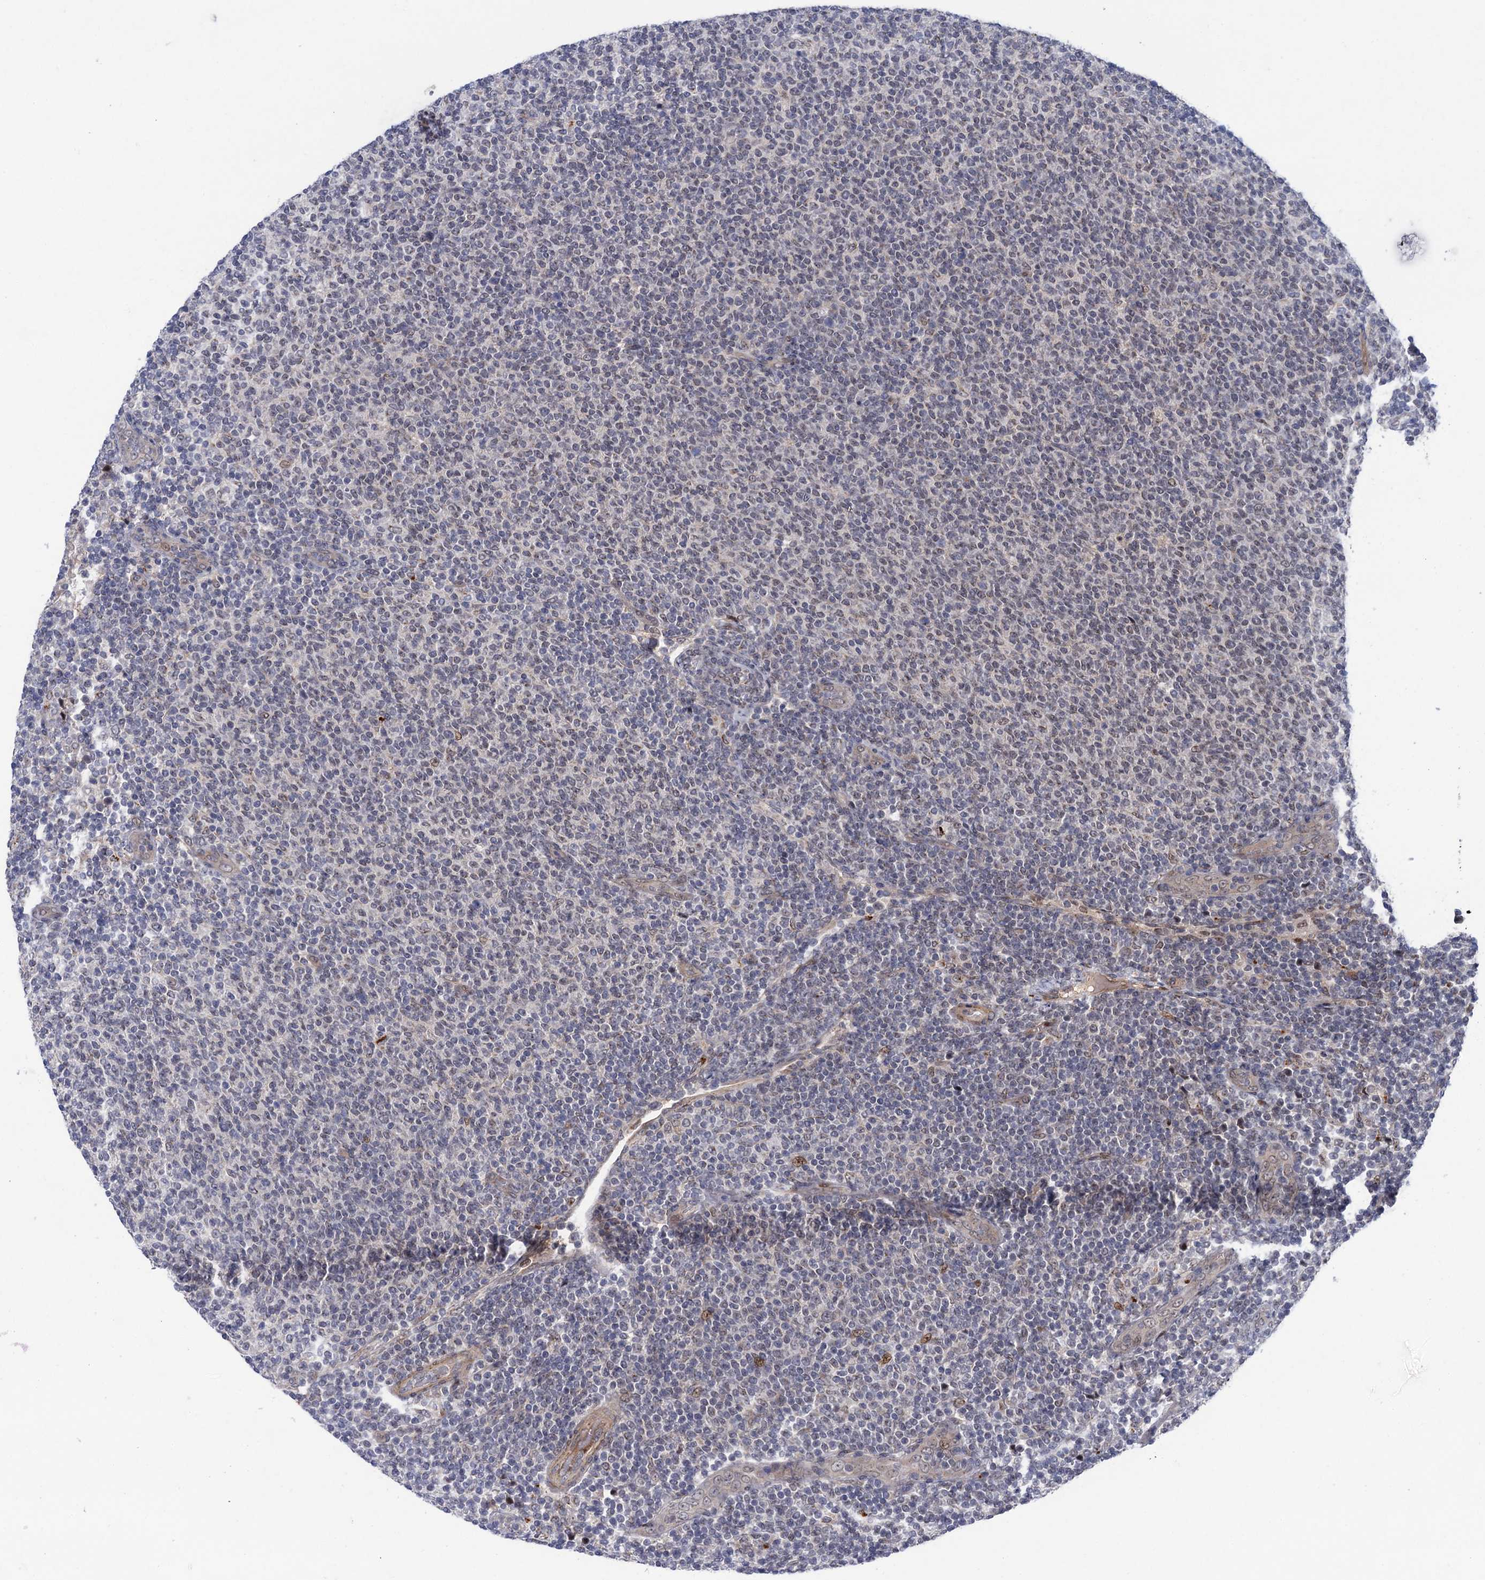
{"staining": {"intensity": "negative", "quantity": "none", "location": "none"}, "tissue": "lymphoma", "cell_type": "Tumor cells", "image_type": "cancer", "snomed": [{"axis": "morphology", "description": "Malignant lymphoma, non-Hodgkin's type, Low grade"}, {"axis": "topography", "description": "Lymph node"}], "caption": "DAB immunohistochemical staining of malignant lymphoma, non-Hodgkin's type (low-grade) demonstrates no significant expression in tumor cells.", "gene": "NEK8", "patient": {"sex": "male", "age": 66}}